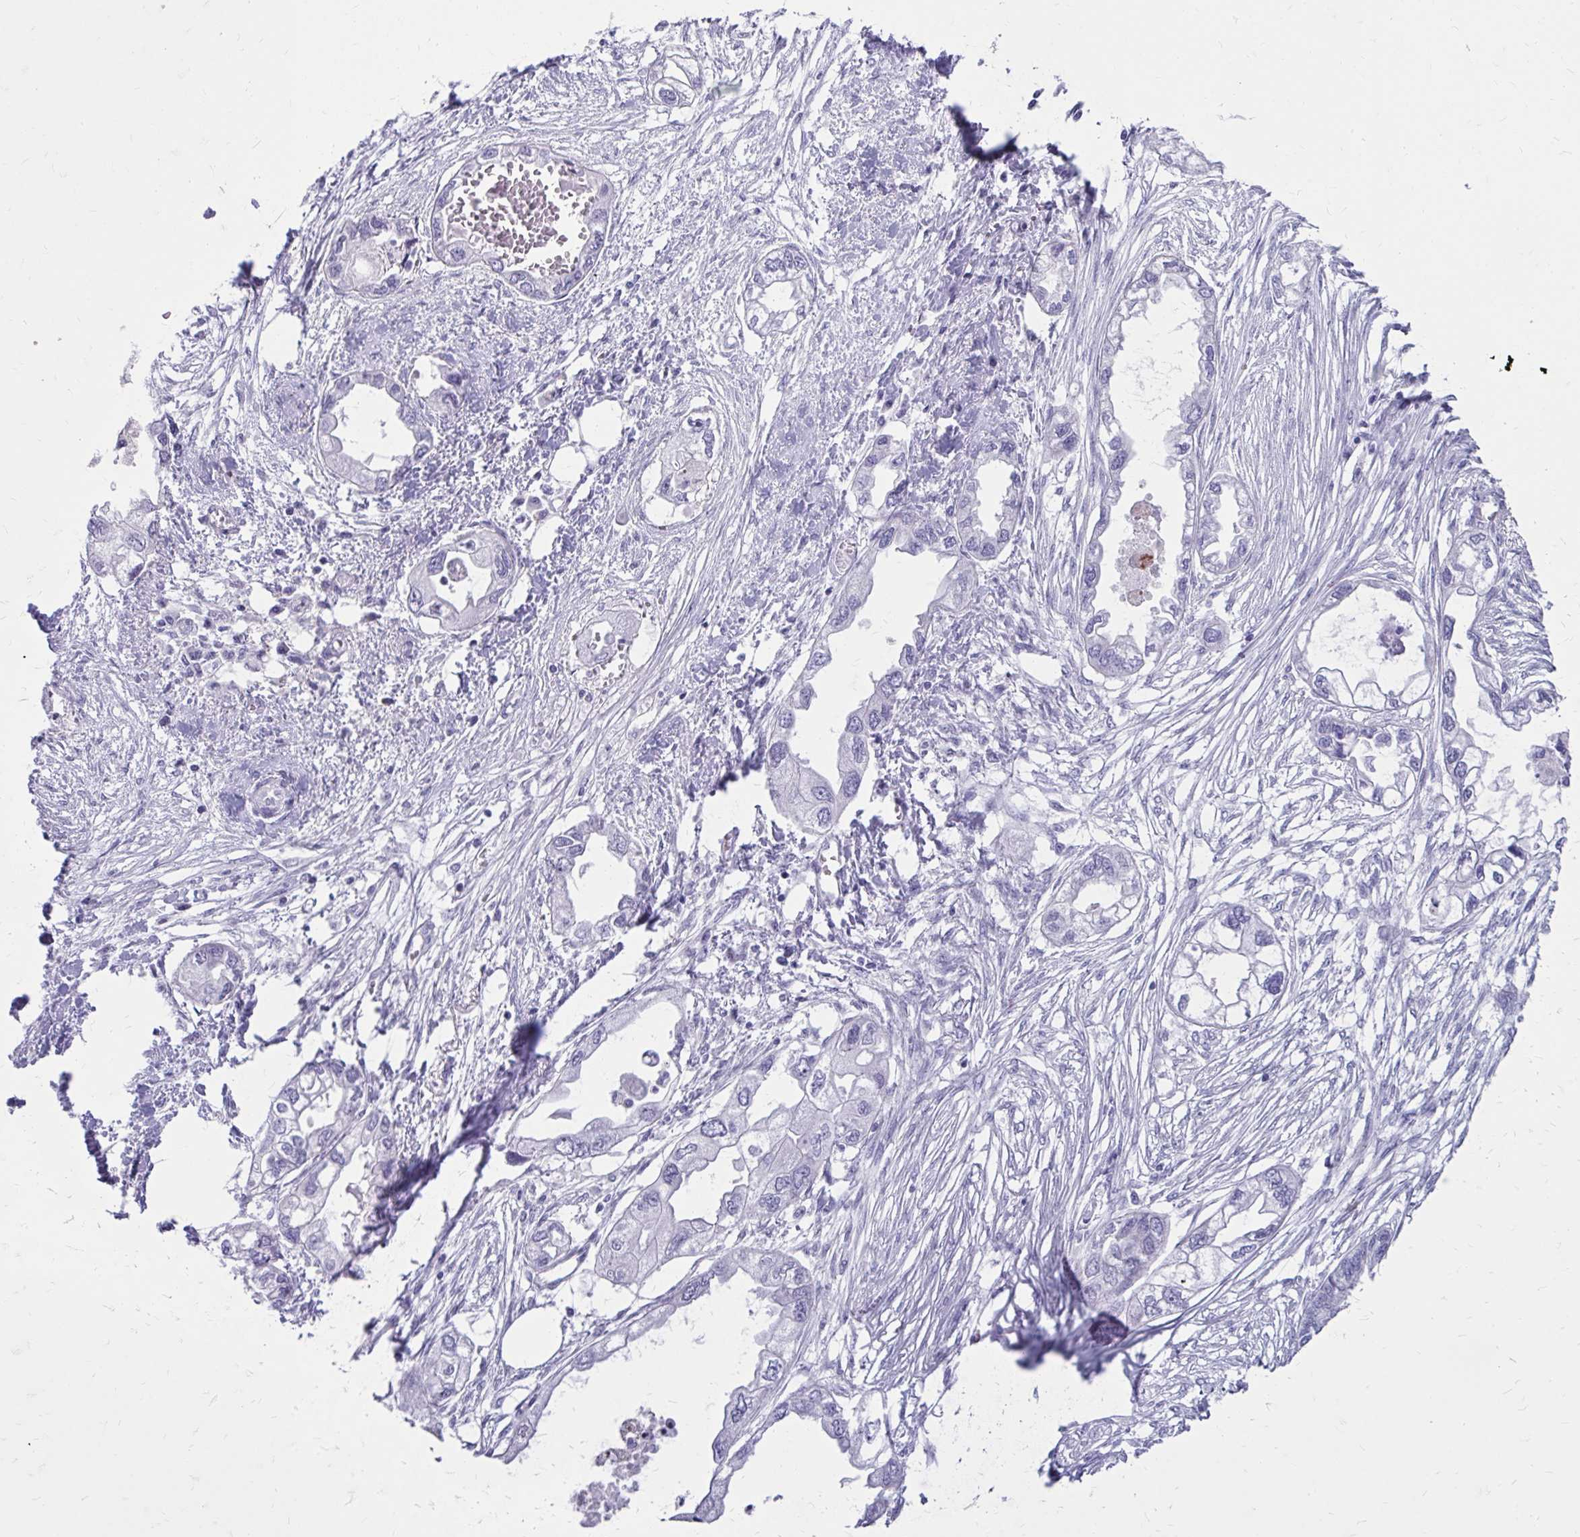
{"staining": {"intensity": "negative", "quantity": "none", "location": "none"}, "tissue": "endometrial cancer", "cell_type": "Tumor cells", "image_type": "cancer", "snomed": [{"axis": "morphology", "description": "Adenocarcinoma, NOS"}, {"axis": "morphology", "description": "Adenocarcinoma, metastatic, NOS"}, {"axis": "topography", "description": "Adipose tissue"}, {"axis": "topography", "description": "Endometrium"}], "caption": "DAB immunohistochemical staining of human metastatic adenocarcinoma (endometrial) exhibits no significant staining in tumor cells.", "gene": "LCN15", "patient": {"sex": "female", "age": 67}}